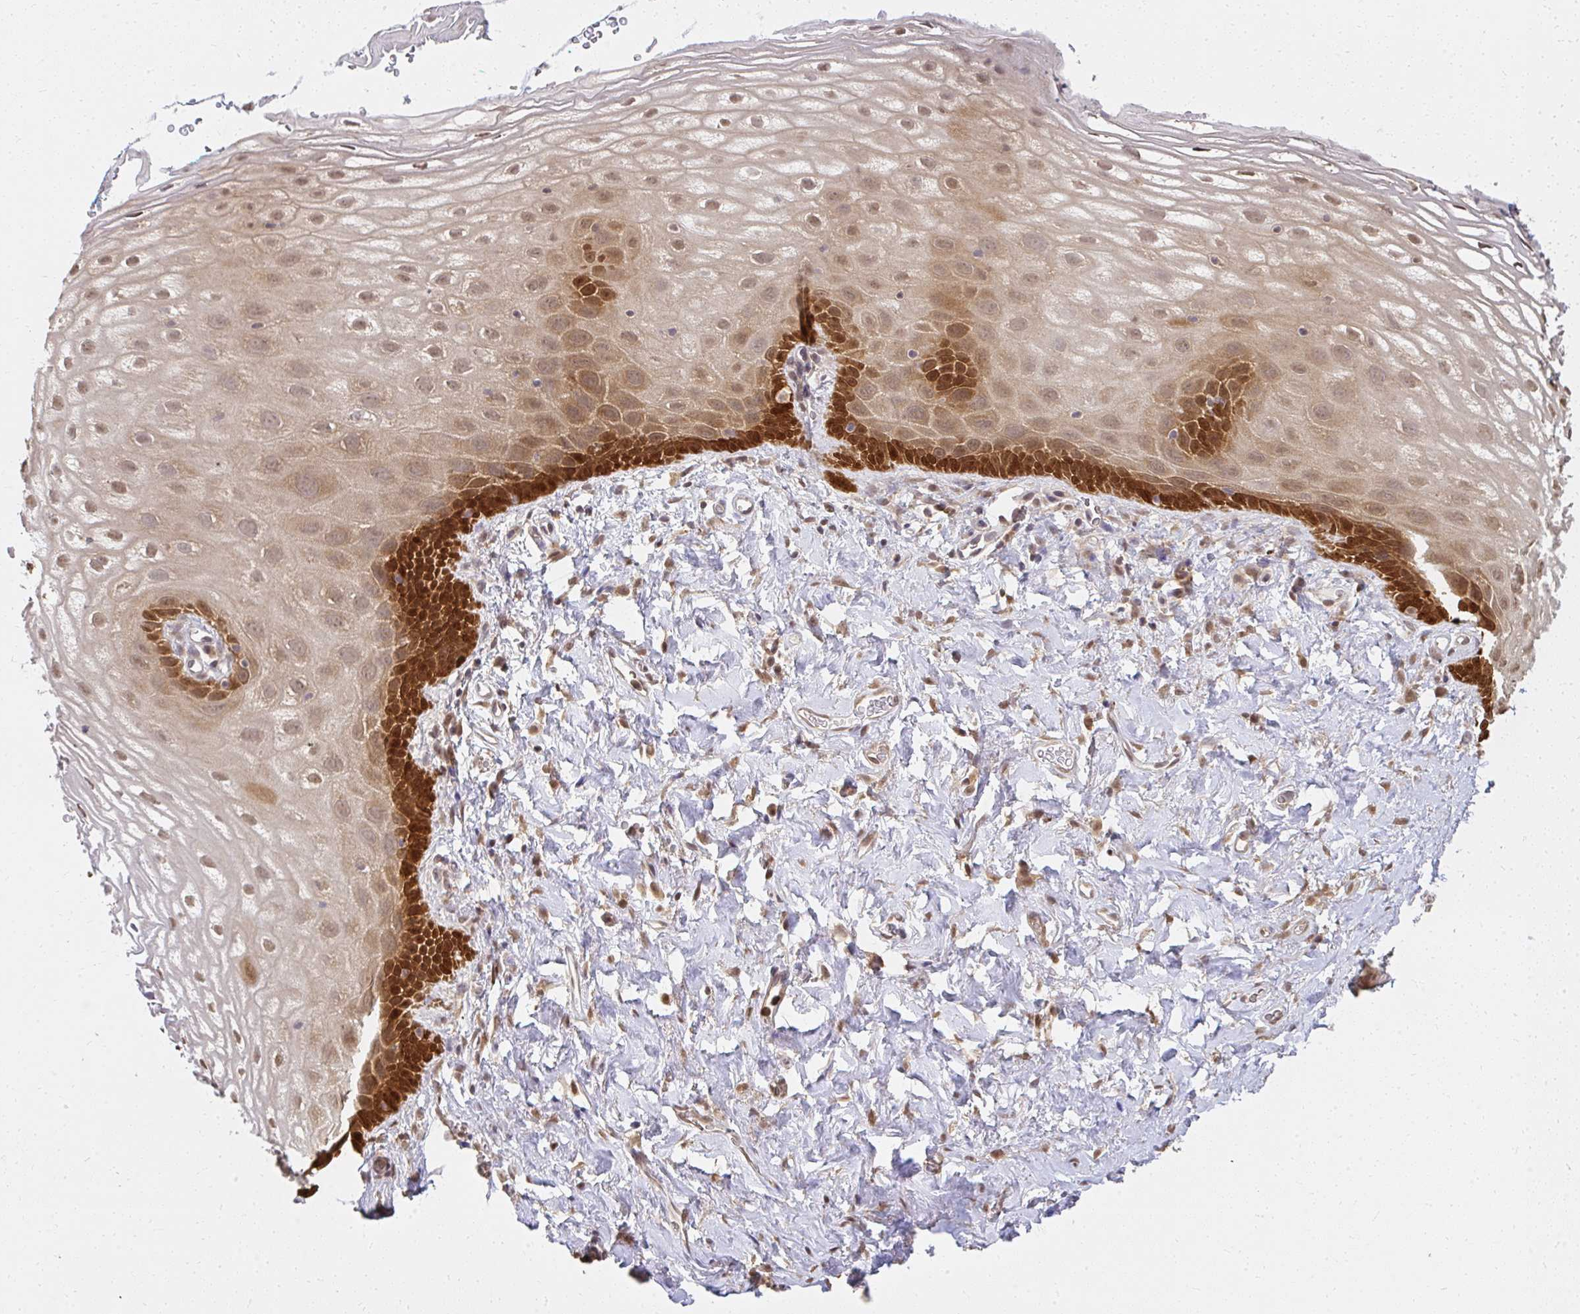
{"staining": {"intensity": "strong", "quantity": "25%-75%", "location": "nuclear"}, "tissue": "vagina", "cell_type": "Squamous epithelial cells", "image_type": "normal", "snomed": [{"axis": "morphology", "description": "Normal tissue, NOS"}, {"axis": "morphology", "description": "Adenocarcinoma, NOS"}, {"axis": "topography", "description": "Rectum"}, {"axis": "topography", "description": "Vagina"}, {"axis": "topography", "description": "Peripheral nerve tissue"}], "caption": "IHC staining of unremarkable vagina, which shows high levels of strong nuclear positivity in about 25%-75% of squamous epithelial cells indicating strong nuclear protein positivity. The staining was performed using DAB (brown) for protein detection and nuclei were counterstained in hematoxylin (blue).", "gene": "LARS2", "patient": {"sex": "female", "age": 71}}